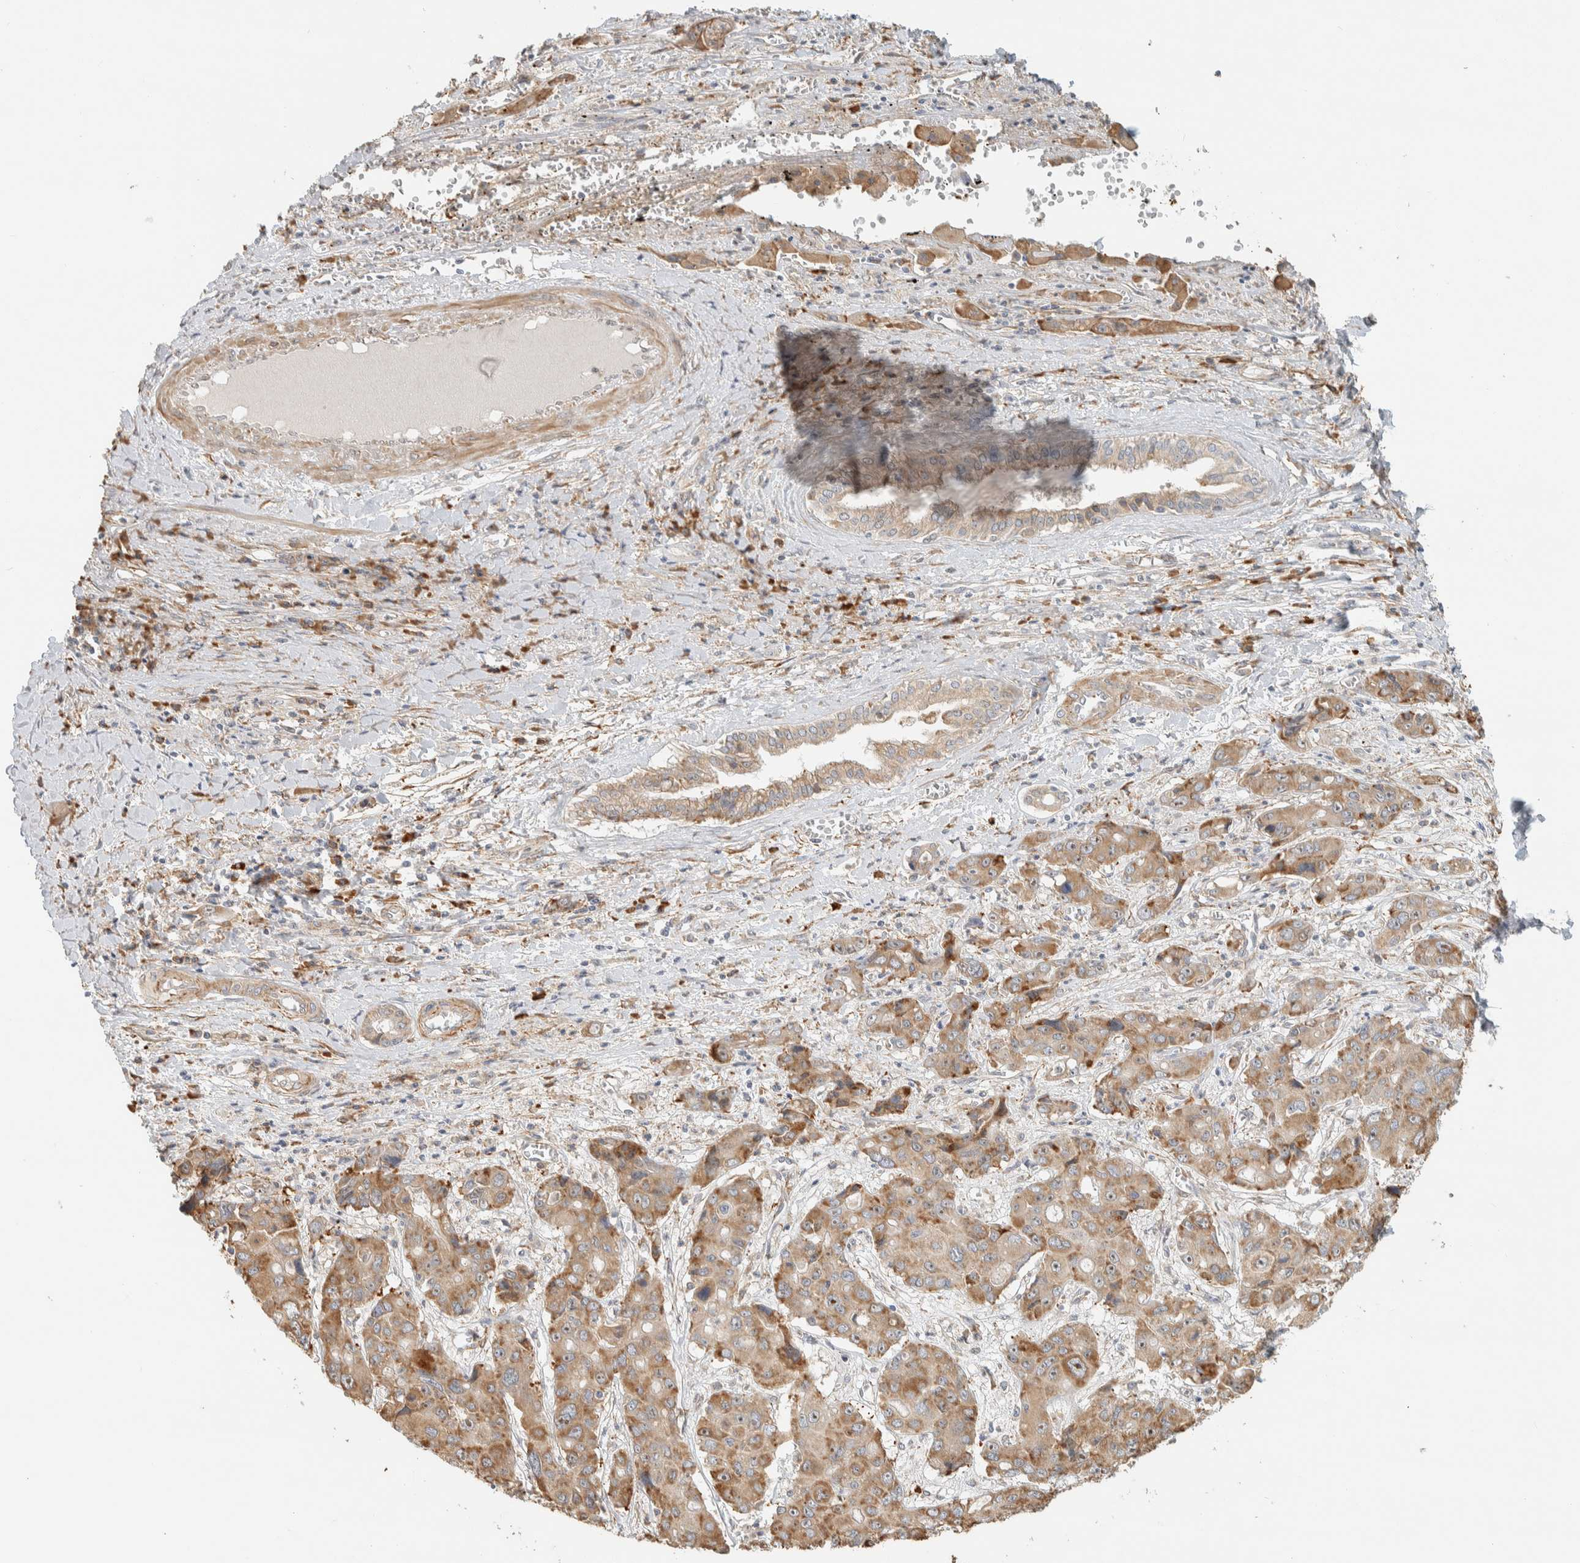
{"staining": {"intensity": "moderate", "quantity": ">75%", "location": "cytoplasmic/membranous"}, "tissue": "liver cancer", "cell_type": "Tumor cells", "image_type": "cancer", "snomed": [{"axis": "morphology", "description": "Cholangiocarcinoma"}, {"axis": "topography", "description": "Liver"}], "caption": "Liver cholangiocarcinoma stained with DAB immunohistochemistry exhibits medium levels of moderate cytoplasmic/membranous staining in about >75% of tumor cells.", "gene": "KLHL40", "patient": {"sex": "male", "age": 67}}